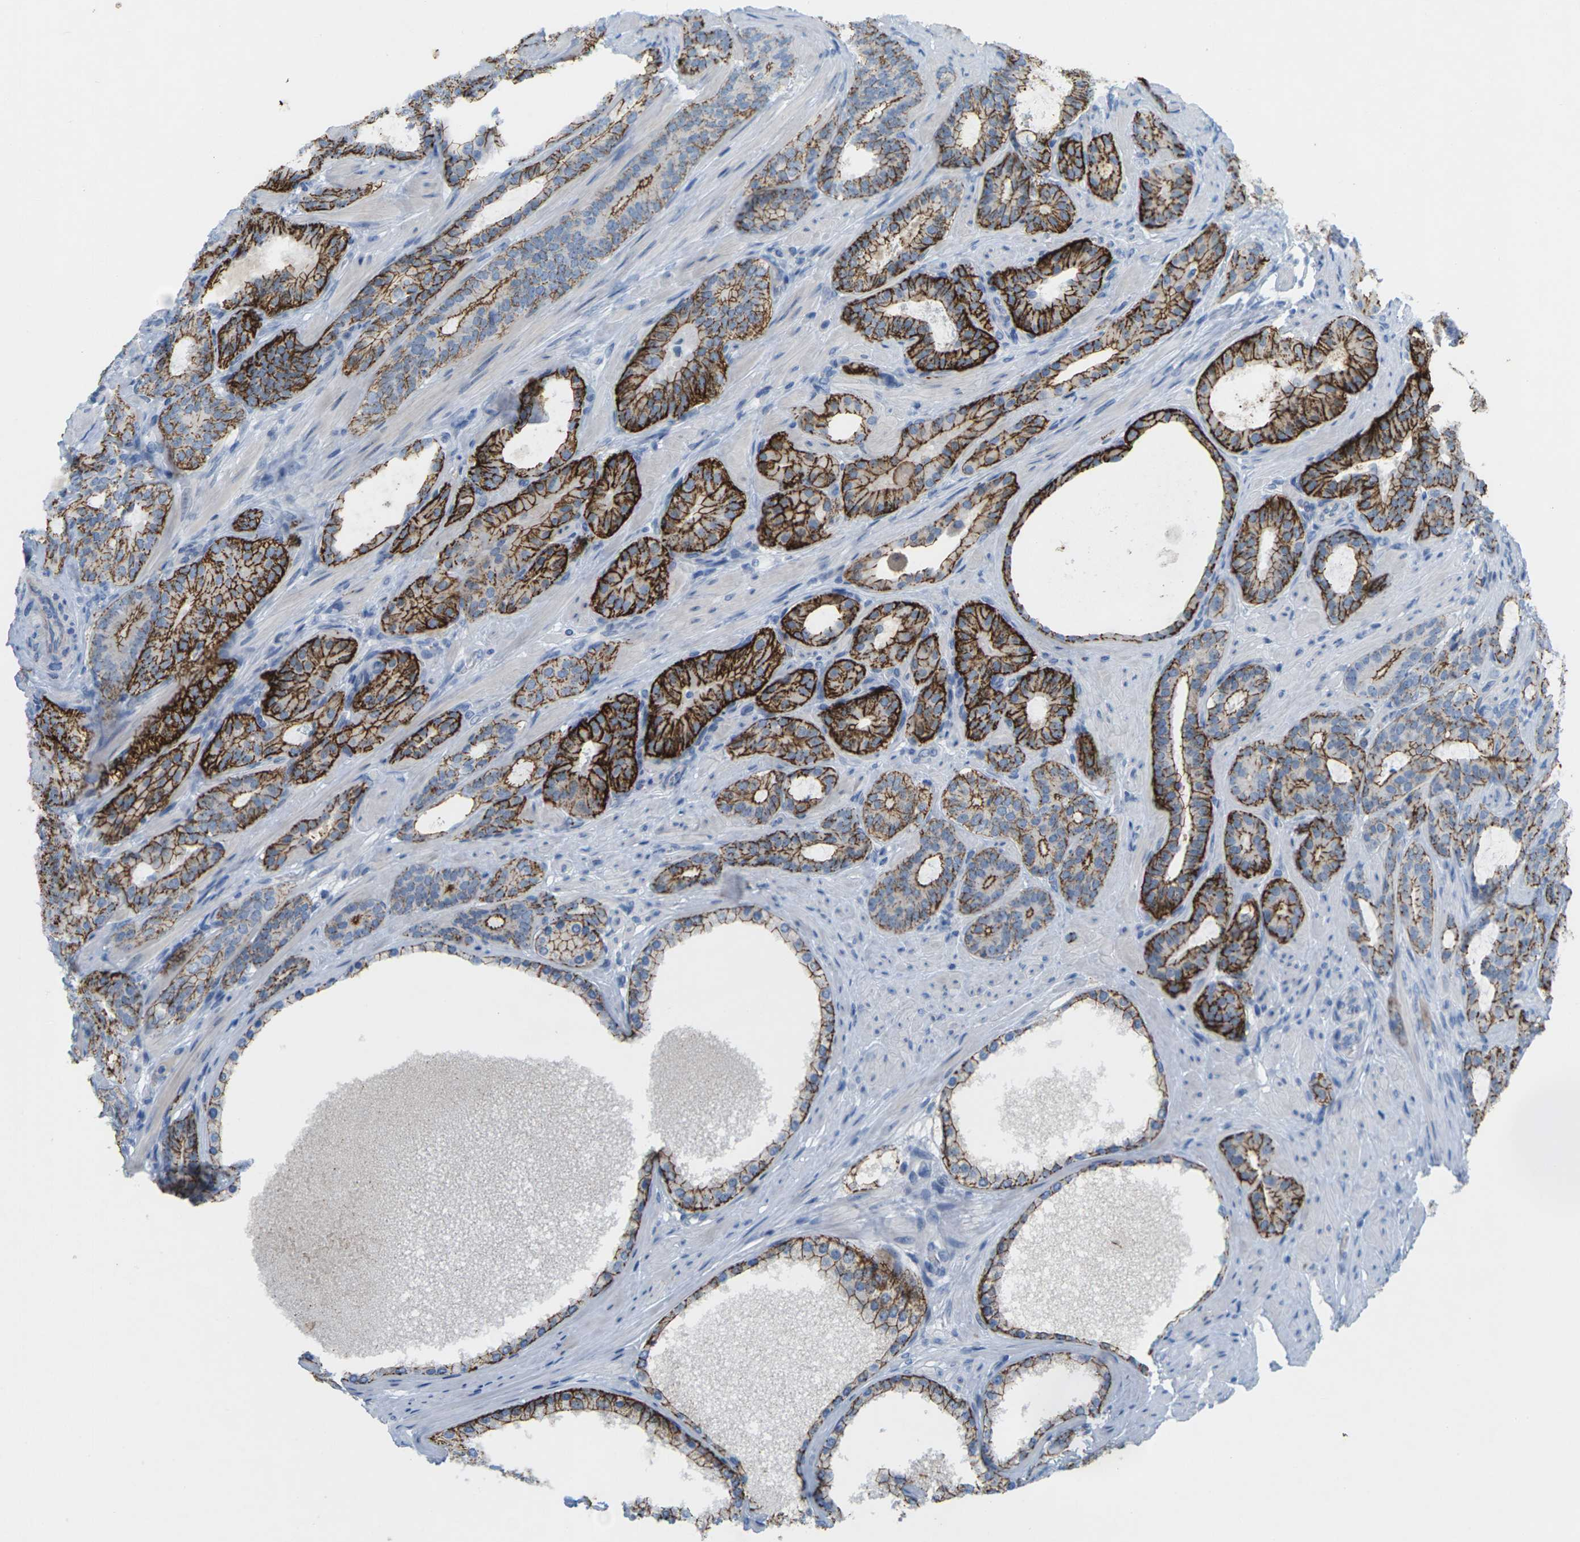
{"staining": {"intensity": "strong", "quantity": ">75%", "location": "cytoplasmic/membranous"}, "tissue": "prostate cancer", "cell_type": "Tumor cells", "image_type": "cancer", "snomed": [{"axis": "morphology", "description": "Adenocarcinoma, Low grade"}, {"axis": "topography", "description": "Prostate"}], "caption": "The image demonstrates immunohistochemical staining of prostate cancer (adenocarcinoma (low-grade)). There is strong cytoplasmic/membranous positivity is present in about >75% of tumor cells.", "gene": "CLDN3", "patient": {"sex": "male", "age": 63}}